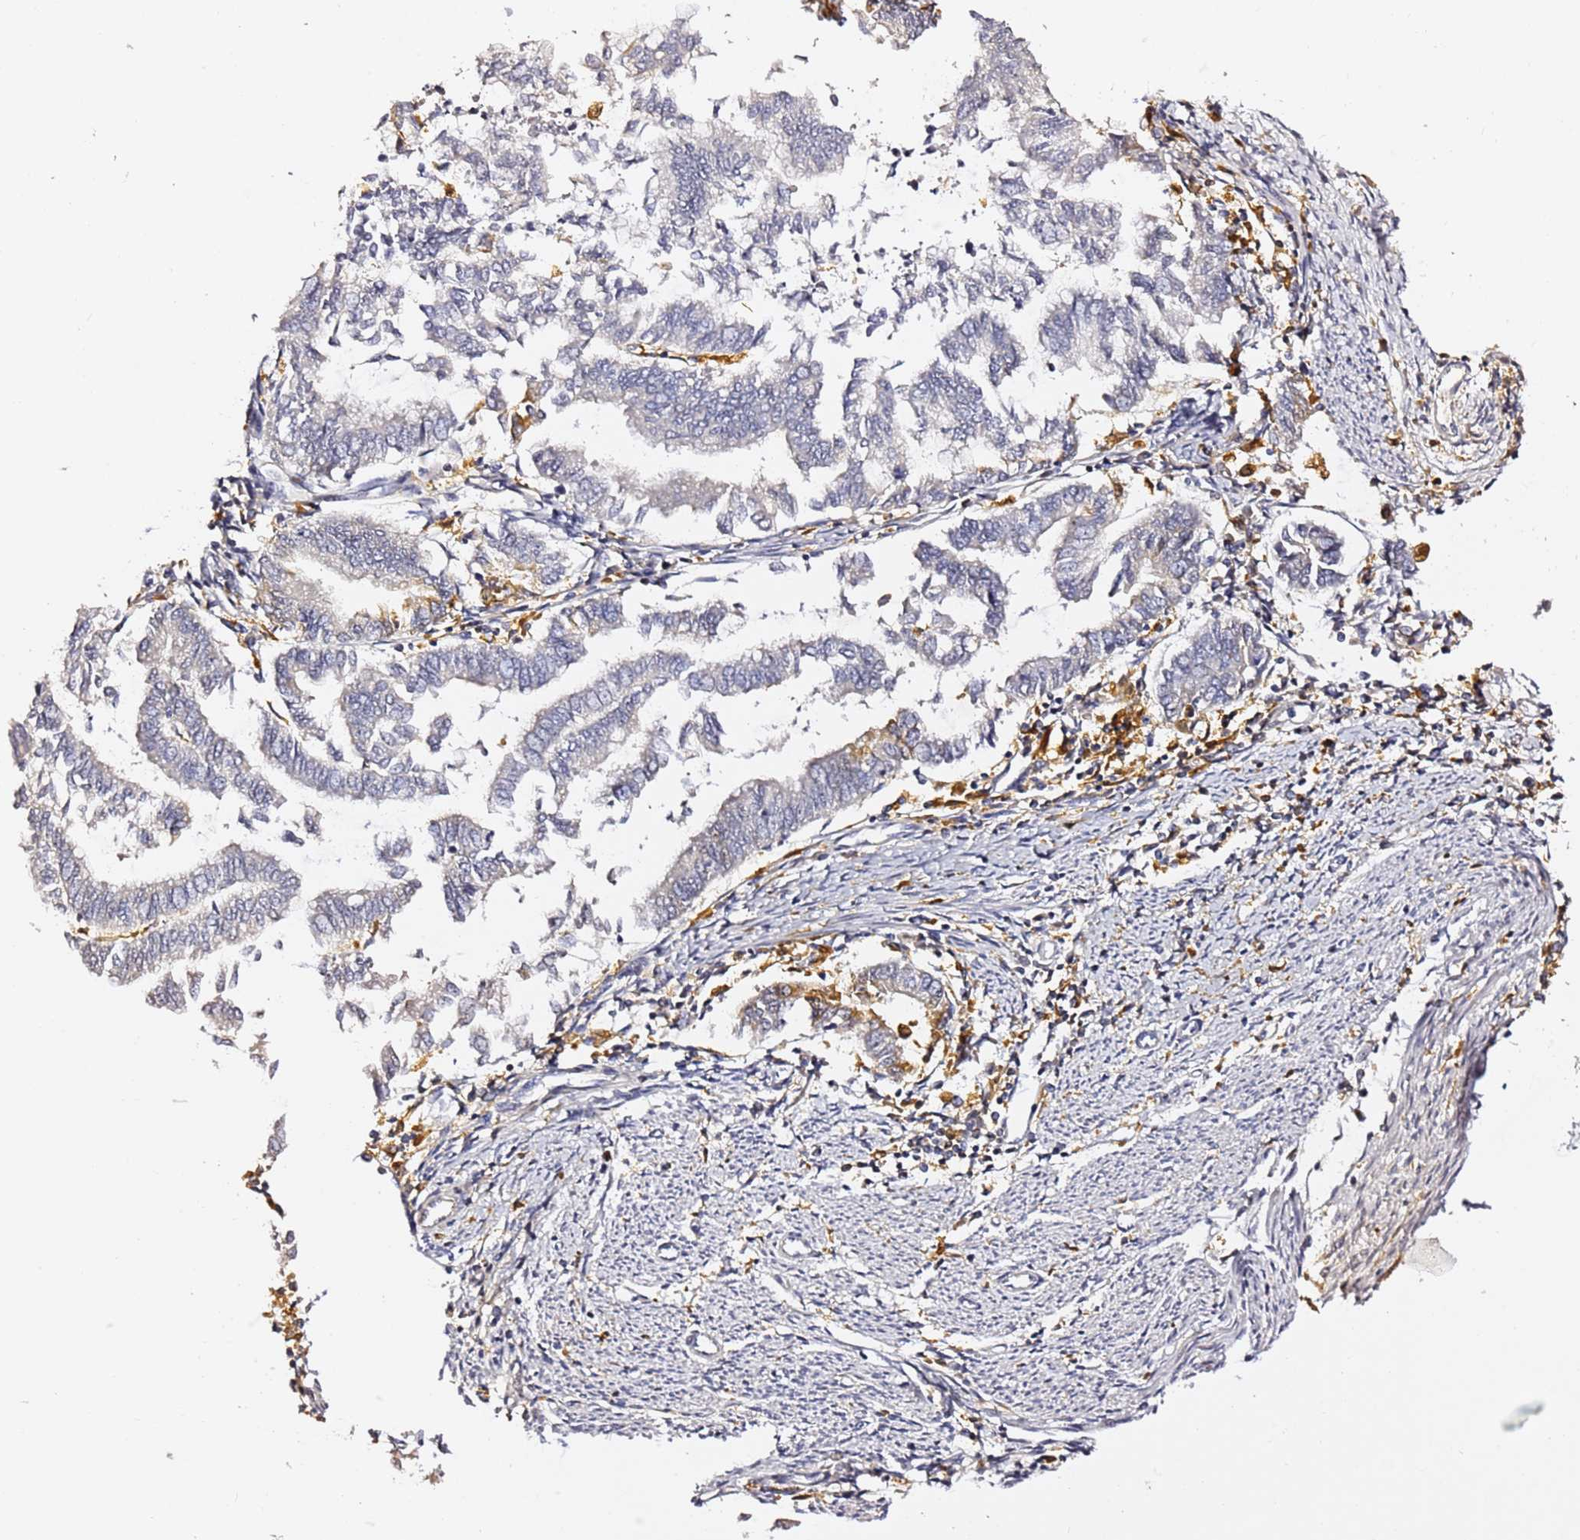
{"staining": {"intensity": "negative", "quantity": "none", "location": "none"}, "tissue": "endometrial cancer", "cell_type": "Tumor cells", "image_type": "cancer", "snomed": [{"axis": "morphology", "description": "Adenocarcinoma, NOS"}, {"axis": "topography", "description": "Endometrium"}], "caption": "Immunohistochemical staining of endometrial cancer reveals no significant positivity in tumor cells.", "gene": "IL4I1", "patient": {"sex": "female", "age": 79}}